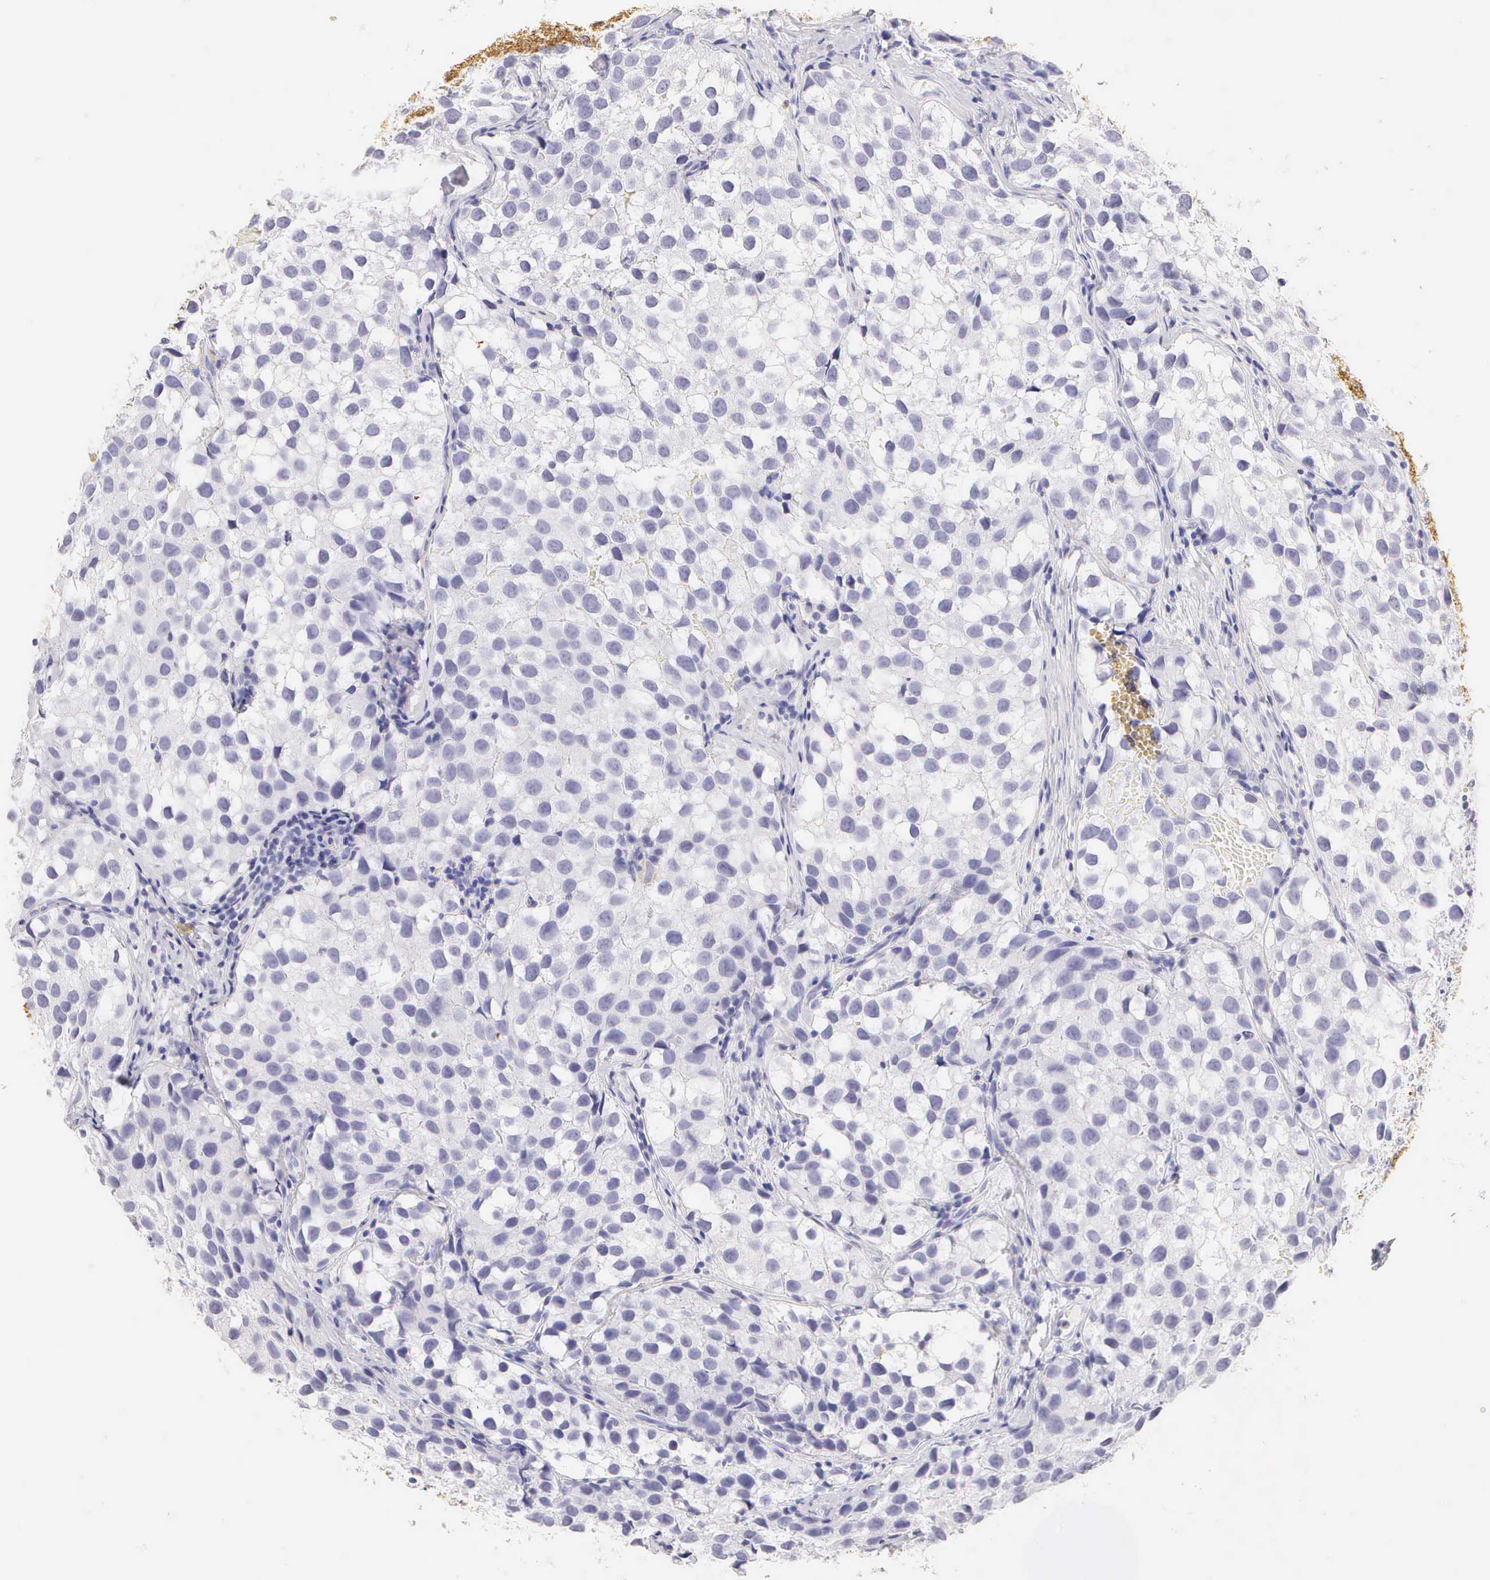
{"staining": {"intensity": "negative", "quantity": "none", "location": "none"}, "tissue": "testis cancer", "cell_type": "Tumor cells", "image_type": "cancer", "snomed": [{"axis": "morphology", "description": "Seminoma, NOS"}, {"axis": "topography", "description": "Testis"}], "caption": "An immunohistochemistry micrograph of testis cancer (seminoma) is shown. There is no staining in tumor cells of testis cancer (seminoma).", "gene": "KRT17", "patient": {"sex": "male", "age": 39}}